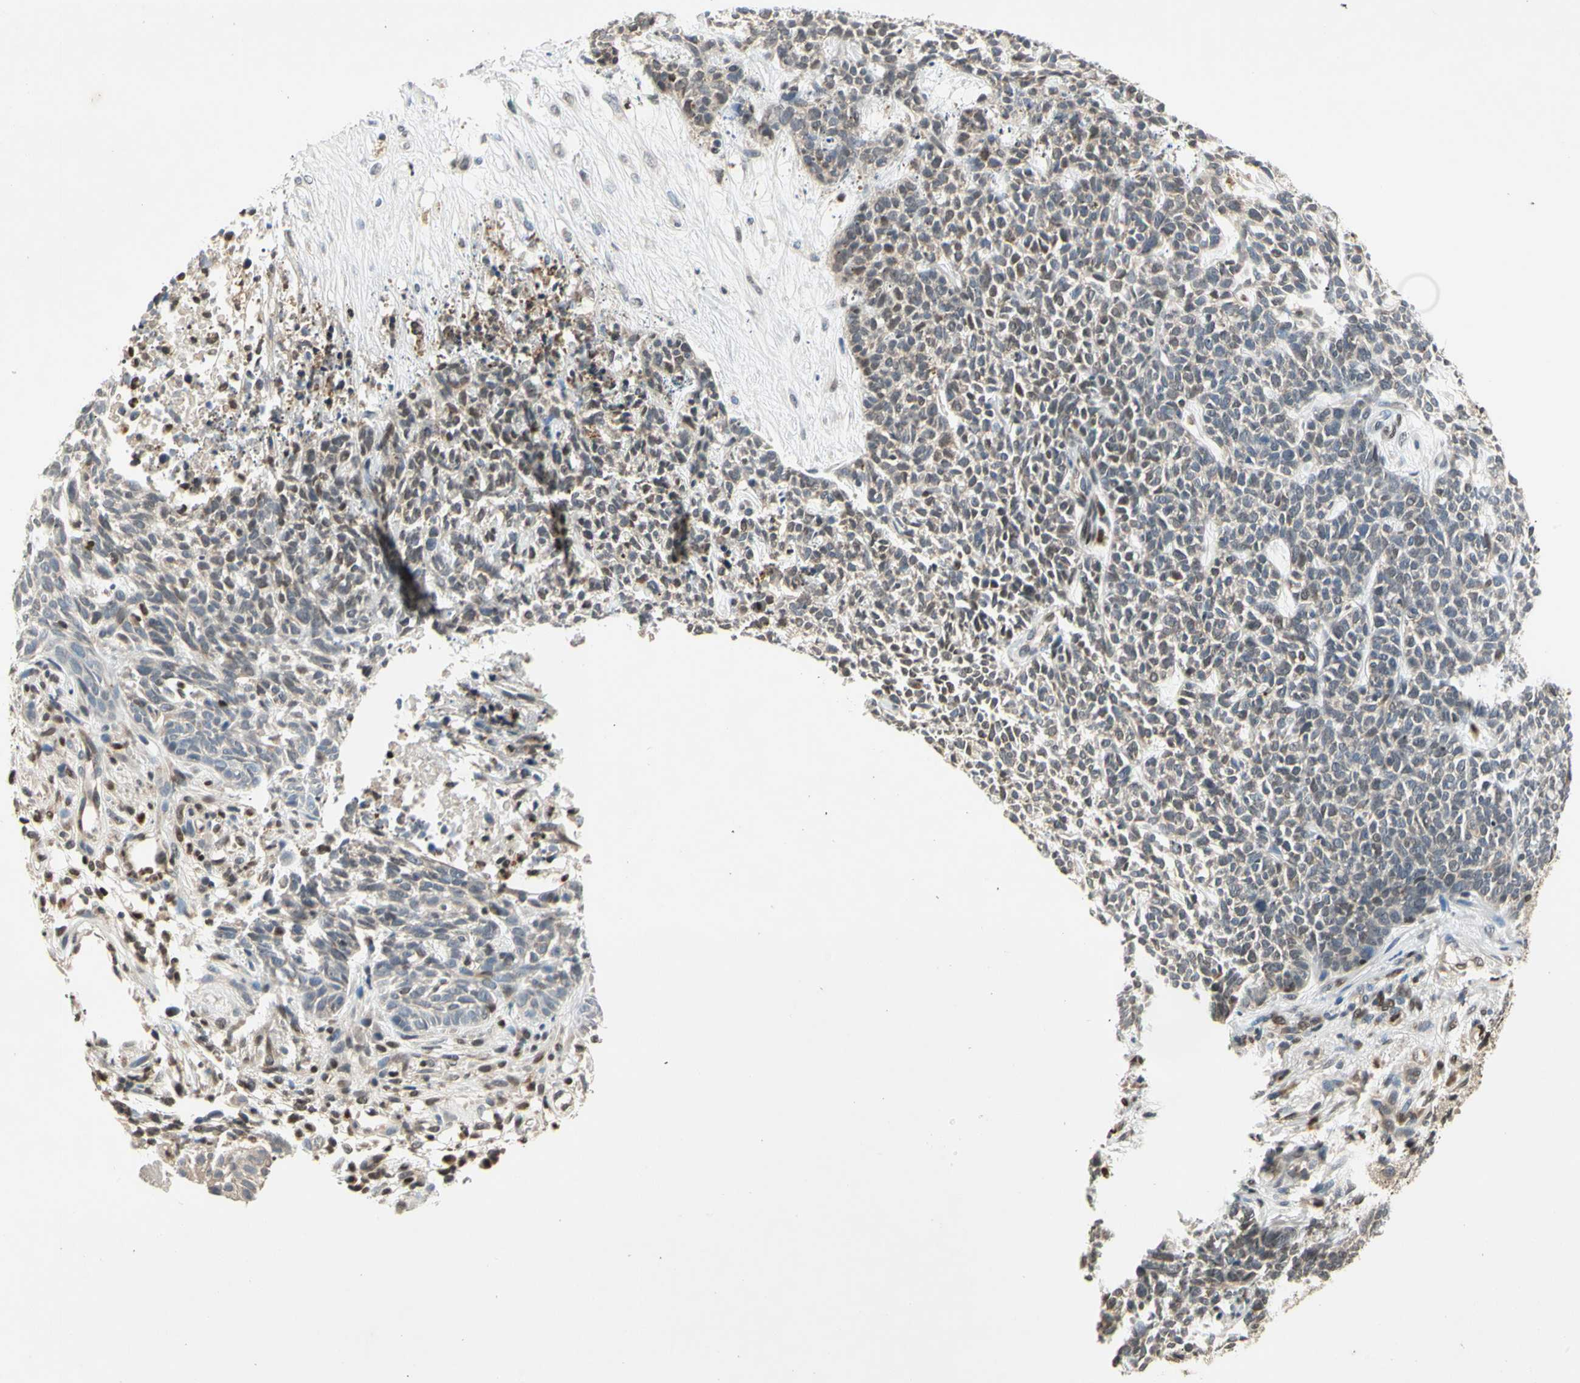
{"staining": {"intensity": "weak", "quantity": ">75%", "location": "cytoplasmic/membranous,nuclear"}, "tissue": "skin cancer", "cell_type": "Tumor cells", "image_type": "cancer", "snomed": [{"axis": "morphology", "description": "Basal cell carcinoma"}, {"axis": "topography", "description": "Skin"}], "caption": "Weak cytoplasmic/membranous and nuclear staining is identified in approximately >75% of tumor cells in skin basal cell carcinoma.", "gene": "GSR", "patient": {"sex": "female", "age": 84}}